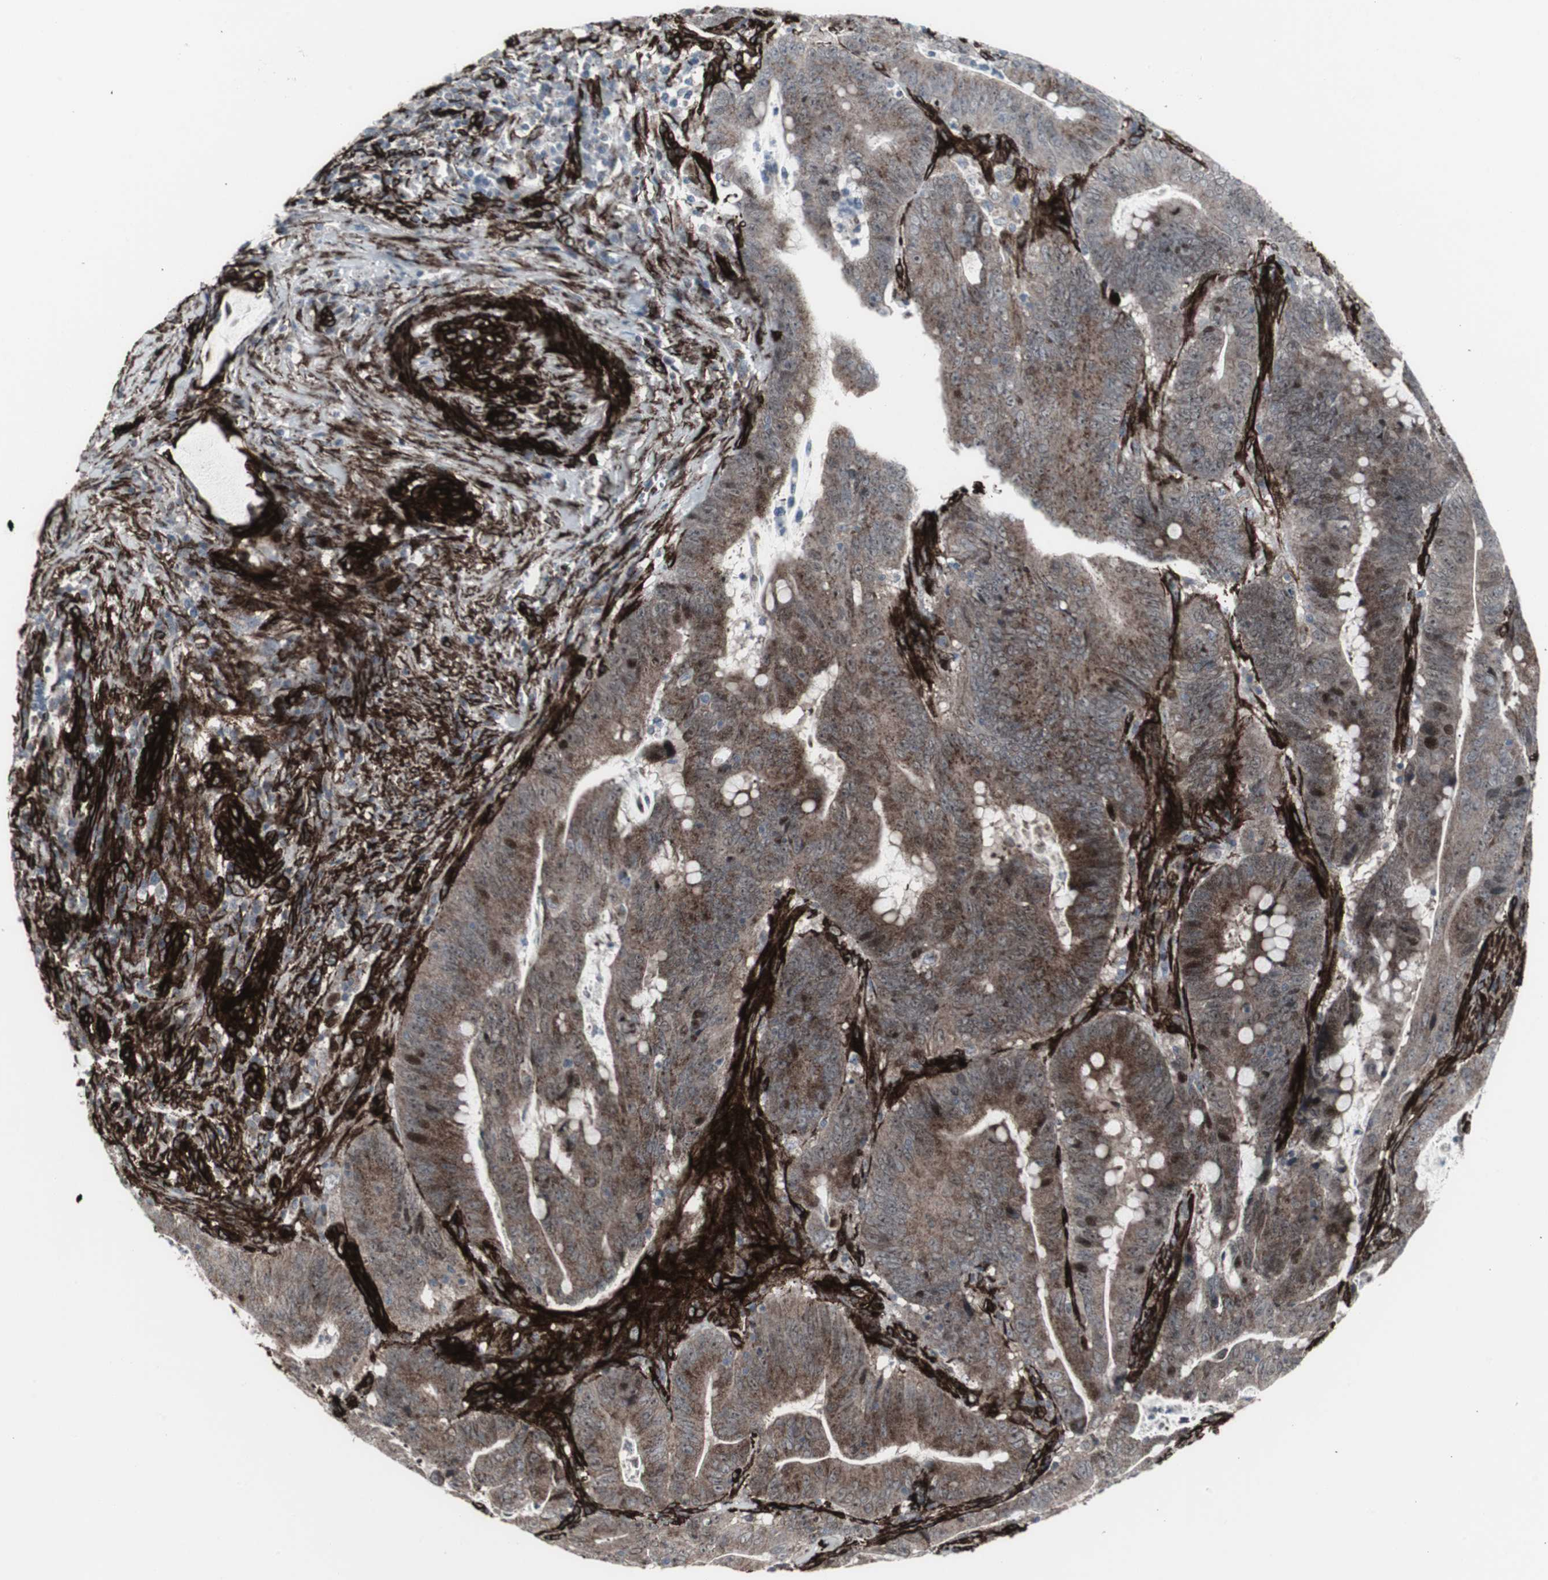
{"staining": {"intensity": "strong", "quantity": ">75%", "location": "cytoplasmic/membranous"}, "tissue": "colorectal cancer", "cell_type": "Tumor cells", "image_type": "cancer", "snomed": [{"axis": "morphology", "description": "Adenocarcinoma, NOS"}, {"axis": "topography", "description": "Colon"}], "caption": "Immunohistochemical staining of human adenocarcinoma (colorectal) reveals high levels of strong cytoplasmic/membranous protein expression in approximately >75% of tumor cells. (DAB (3,3'-diaminobenzidine) IHC with brightfield microscopy, high magnification).", "gene": "PDGFA", "patient": {"sex": "male", "age": 45}}